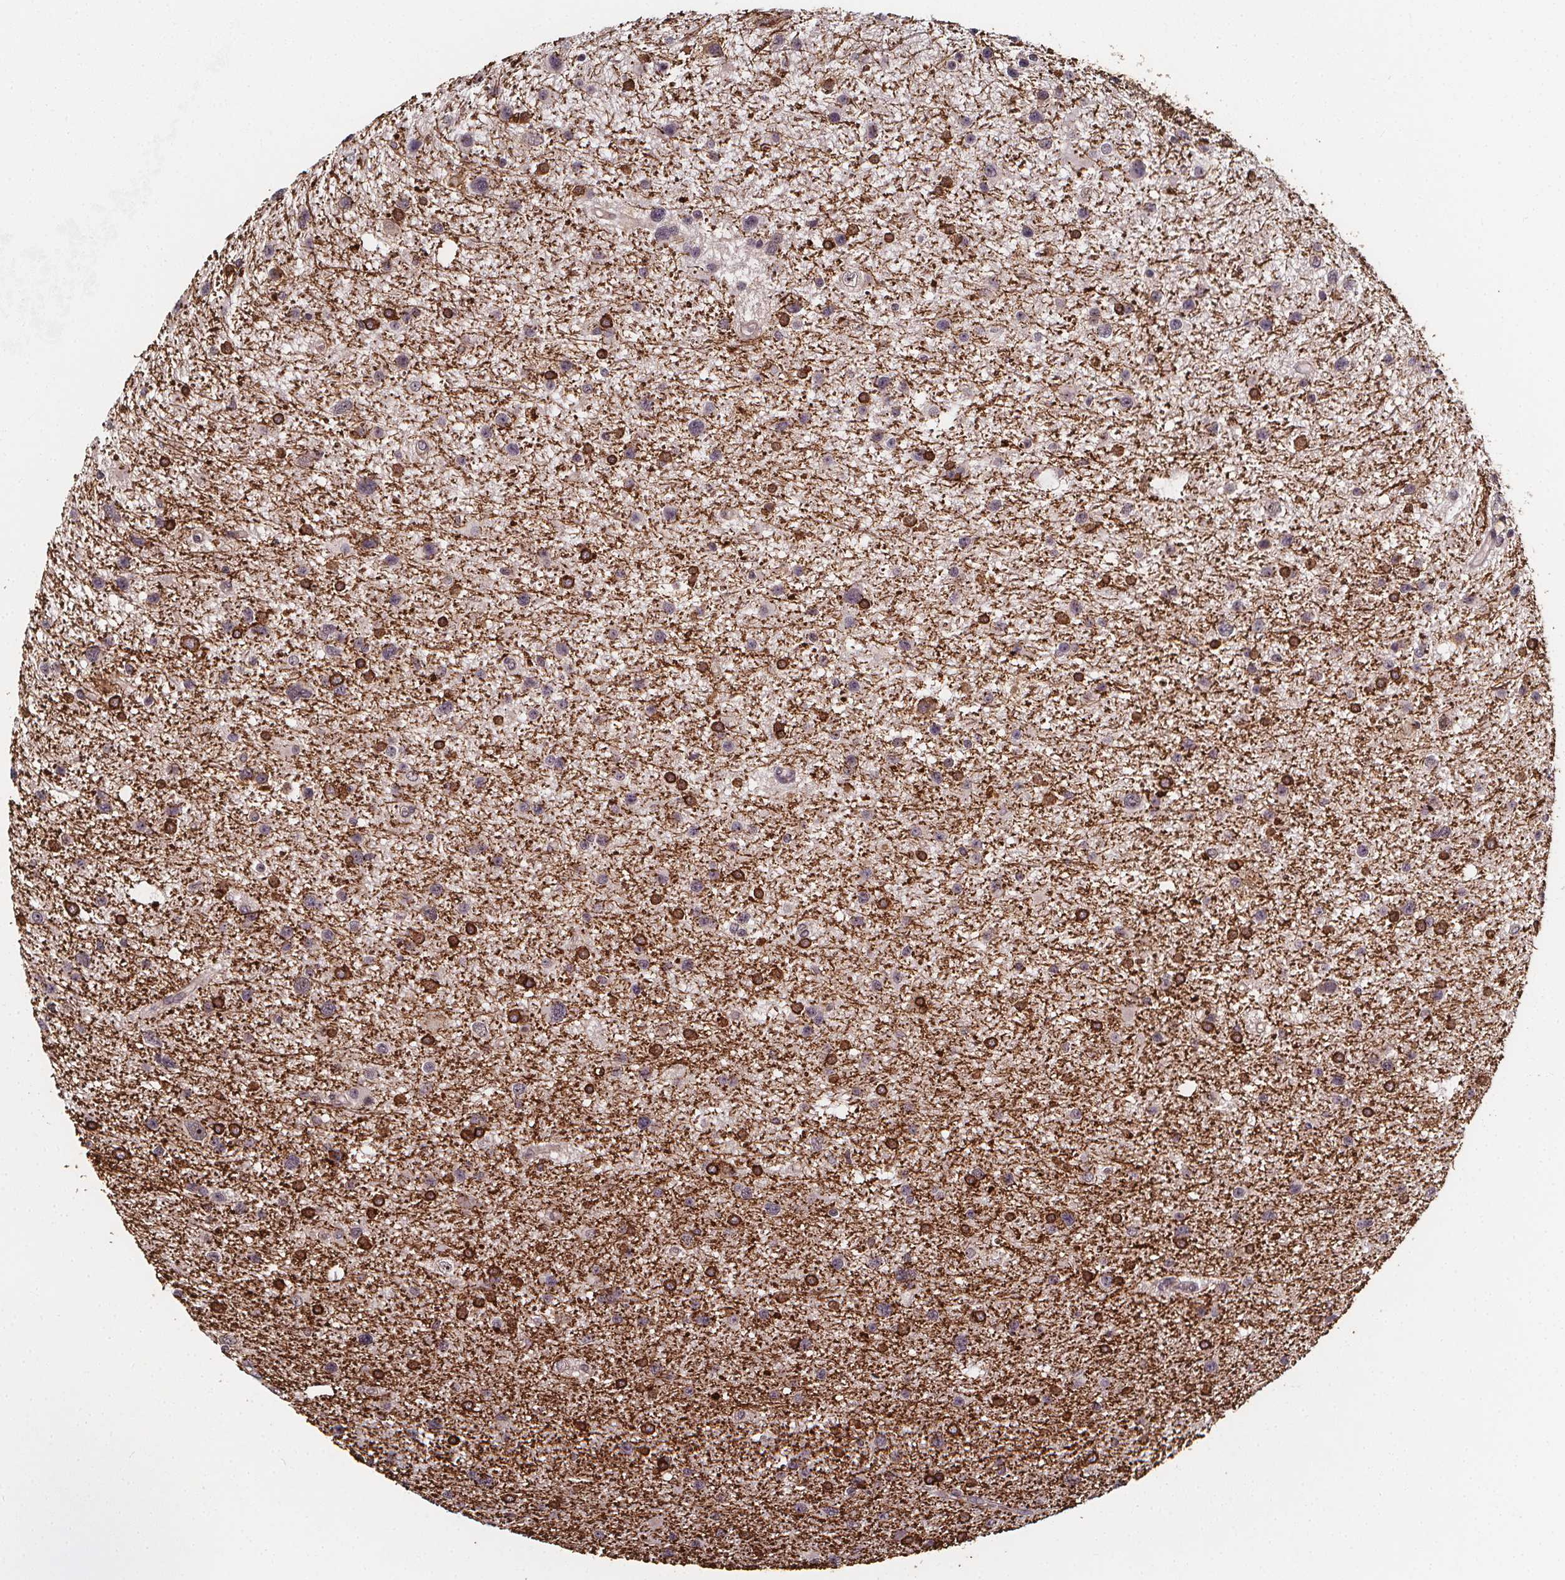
{"staining": {"intensity": "moderate", "quantity": "<25%", "location": "cytoplasmic/membranous"}, "tissue": "glioma", "cell_type": "Tumor cells", "image_type": "cancer", "snomed": [{"axis": "morphology", "description": "Glioma, malignant, Low grade"}, {"axis": "topography", "description": "Brain"}], "caption": "This micrograph demonstrates immunohistochemistry (IHC) staining of human malignant glioma (low-grade), with low moderate cytoplasmic/membranous staining in about <25% of tumor cells.", "gene": "DDIT3", "patient": {"sex": "female", "age": 32}}